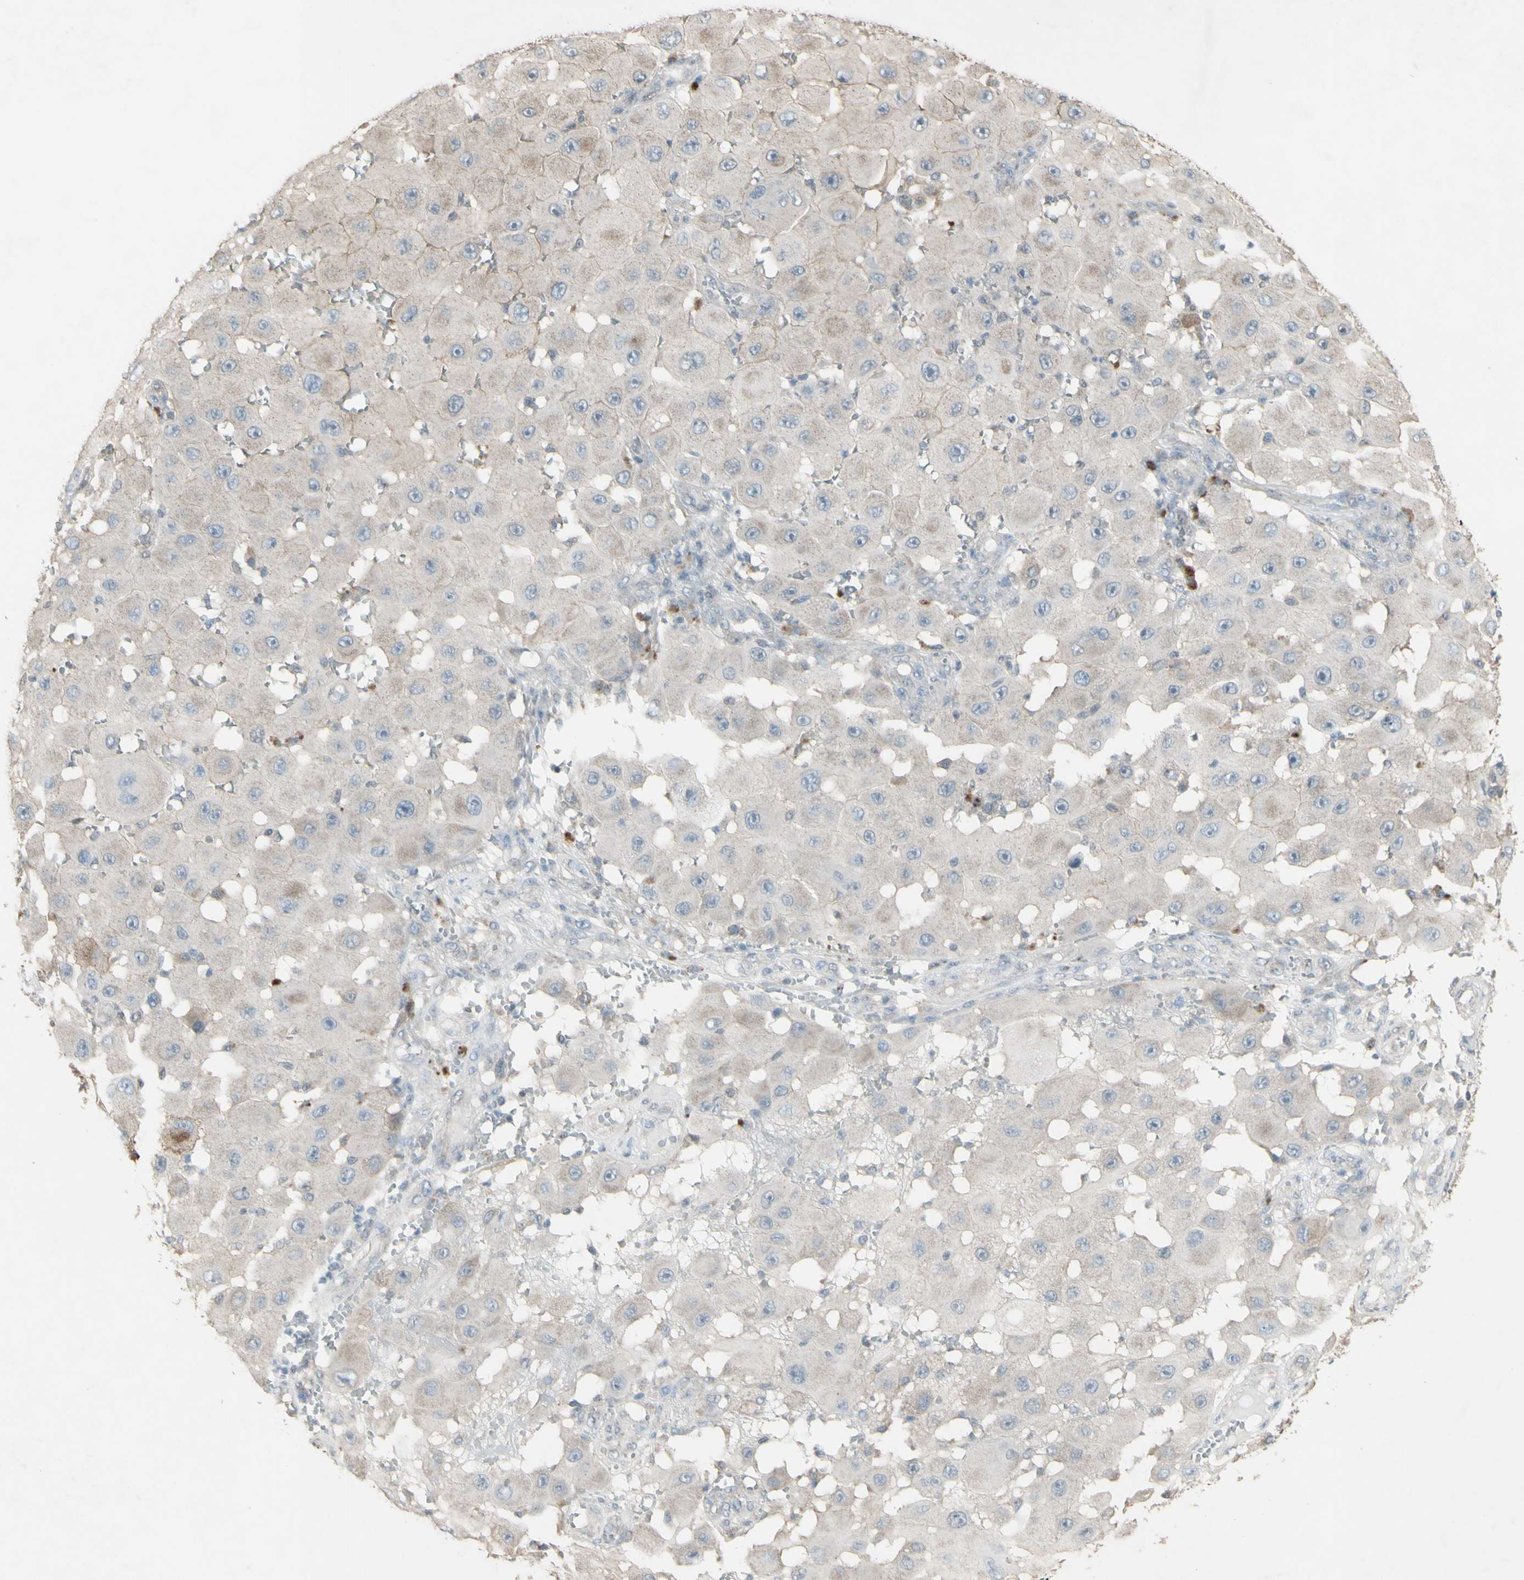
{"staining": {"intensity": "weak", "quantity": ">75%", "location": "cytoplasmic/membranous"}, "tissue": "melanoma", "cell_type": "Tumor cells", "image_type": "cancer", "snomed": [{"axis": "morphology", "description": "Malignant melanoma, NOS"}, {"axis": "topography", "description": "Skin"}], "caption": "Protein staining exhibits weak cytoplasmic/membranous expression in approximately >75% of tumor cells in melanoma.", "gene": "FXYD3", "patient": {"sex": "female", "age": 81}}